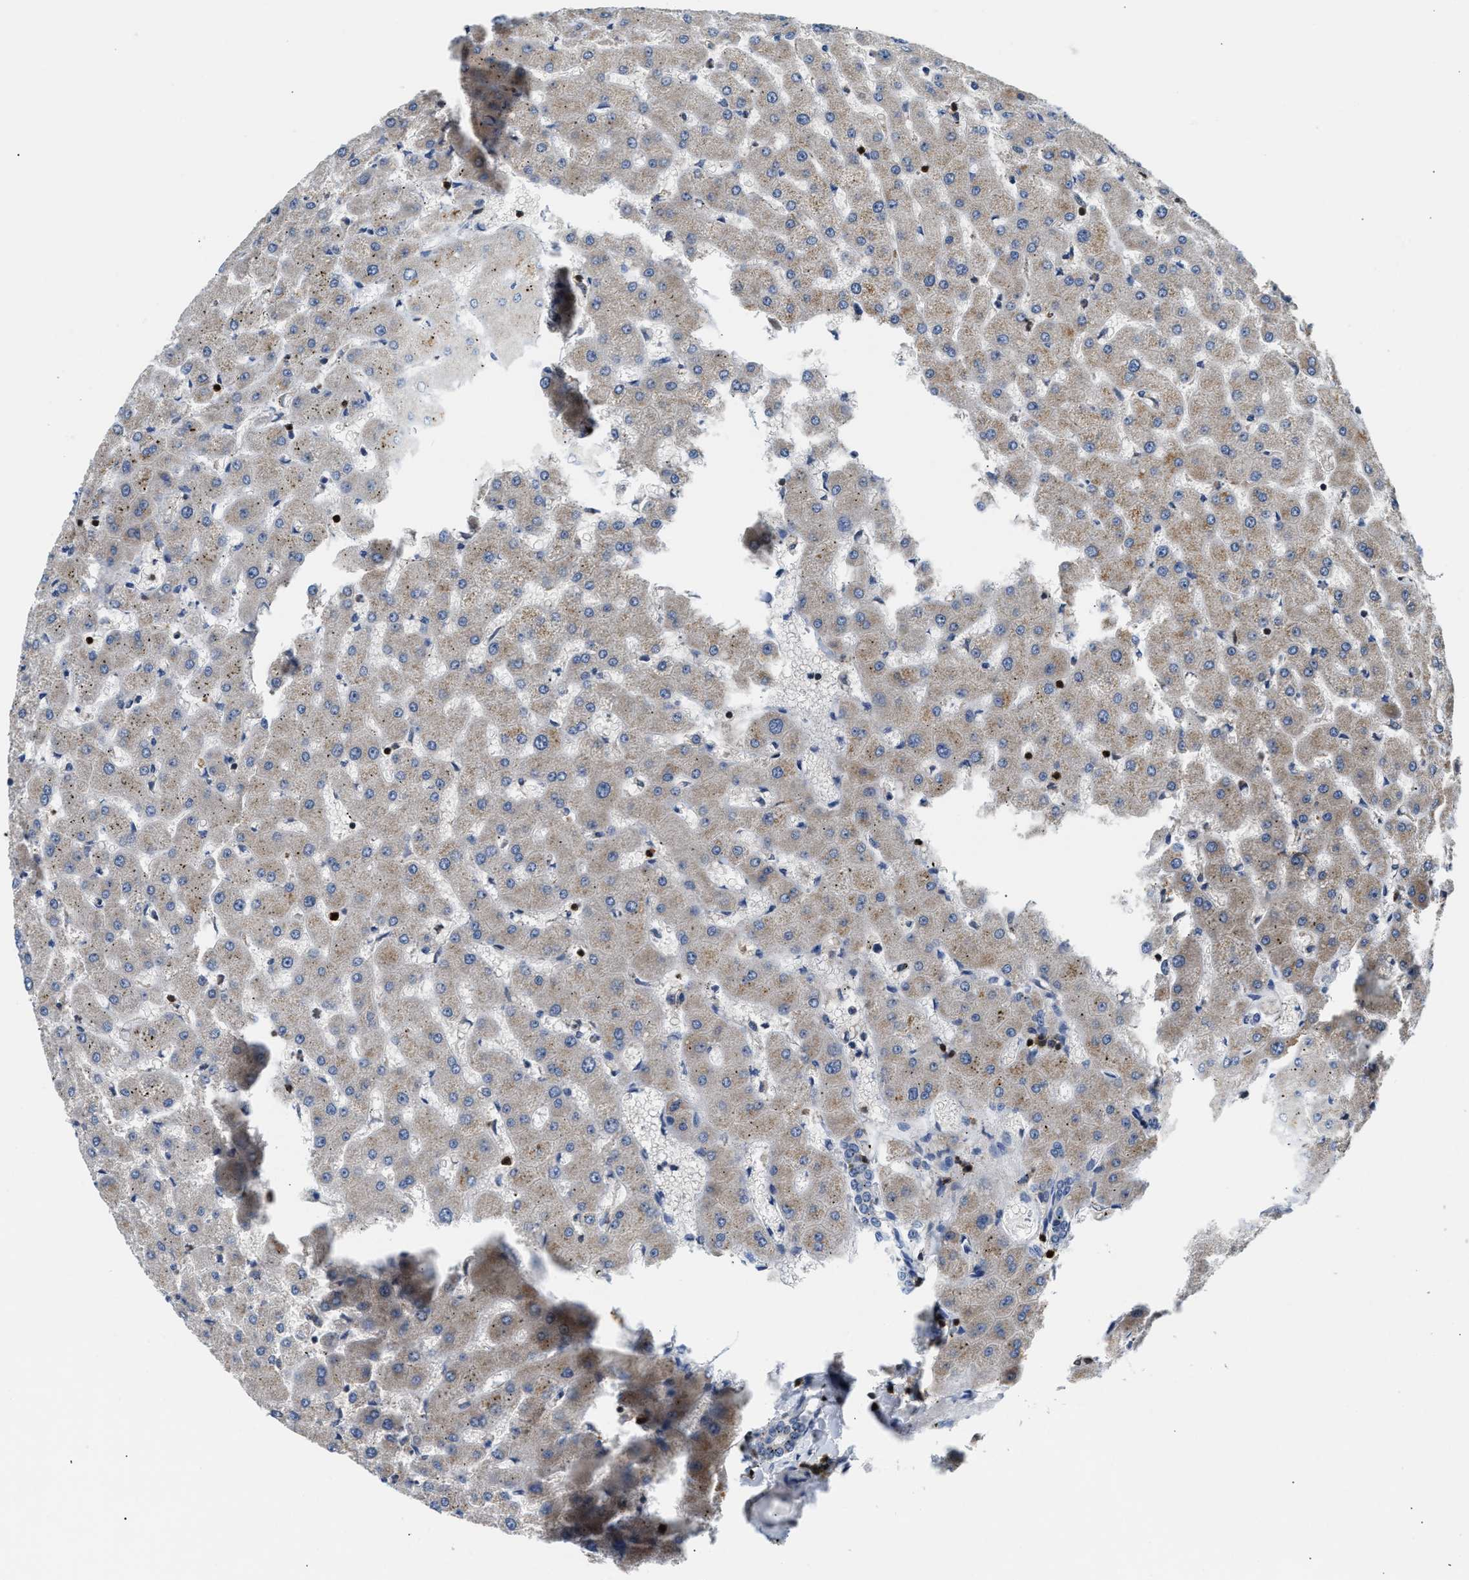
{"staining": {"intensity": "negative", "quantity": "none", "location": "none"}, "tissue": "liver", "cell_type": "Cholangiocytes", "image_type": "normal", "snomed": [{"axis": "morphology", "description": "Normal tissue, NOS"}, {"axis": "topography", "description": "Liver"}], "caption": "Liver stained for a protein using IHC reveals no staining cholangiocytes.", "gene": "SLIT2", "patient": {"sex": "female", "age": 63}}